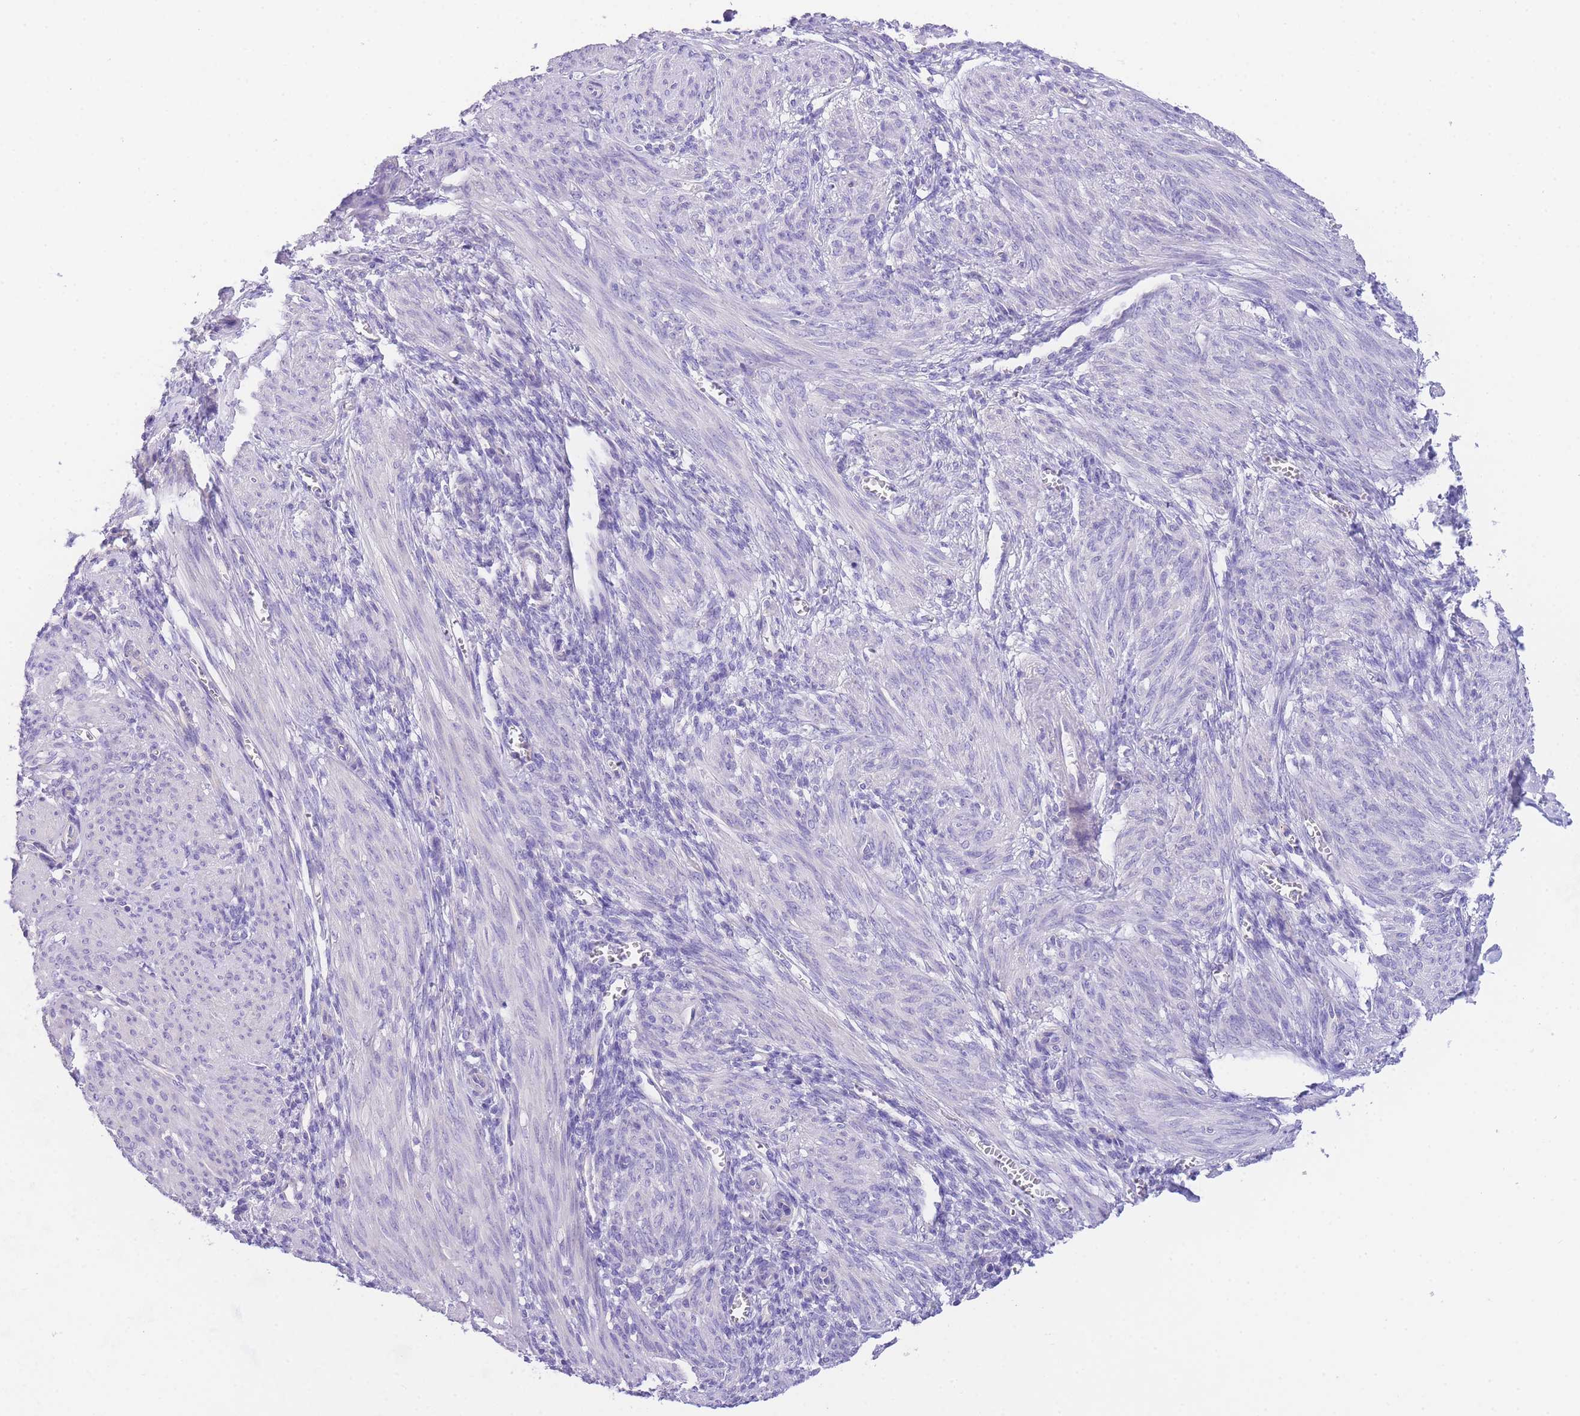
{"staining": {"intensity": "negative", "quantity": "none", "location": "none"}, "tissue": "smooth muscle", "cell_type": "Smooth muscle cells", "image_type": "normal", "snomed": [{"axis": "morphology", "description": "Normal tissue, NOS"}, {"axis": "topography", "description": "Smooth muscle"}], "caption": "This is a image of immunohistochemistry staining of normal smooth muscle, which shows no positivity in smooth muscle cells.", "gene": "EPN2", "patient": {"sex": "female", "age": 39}}